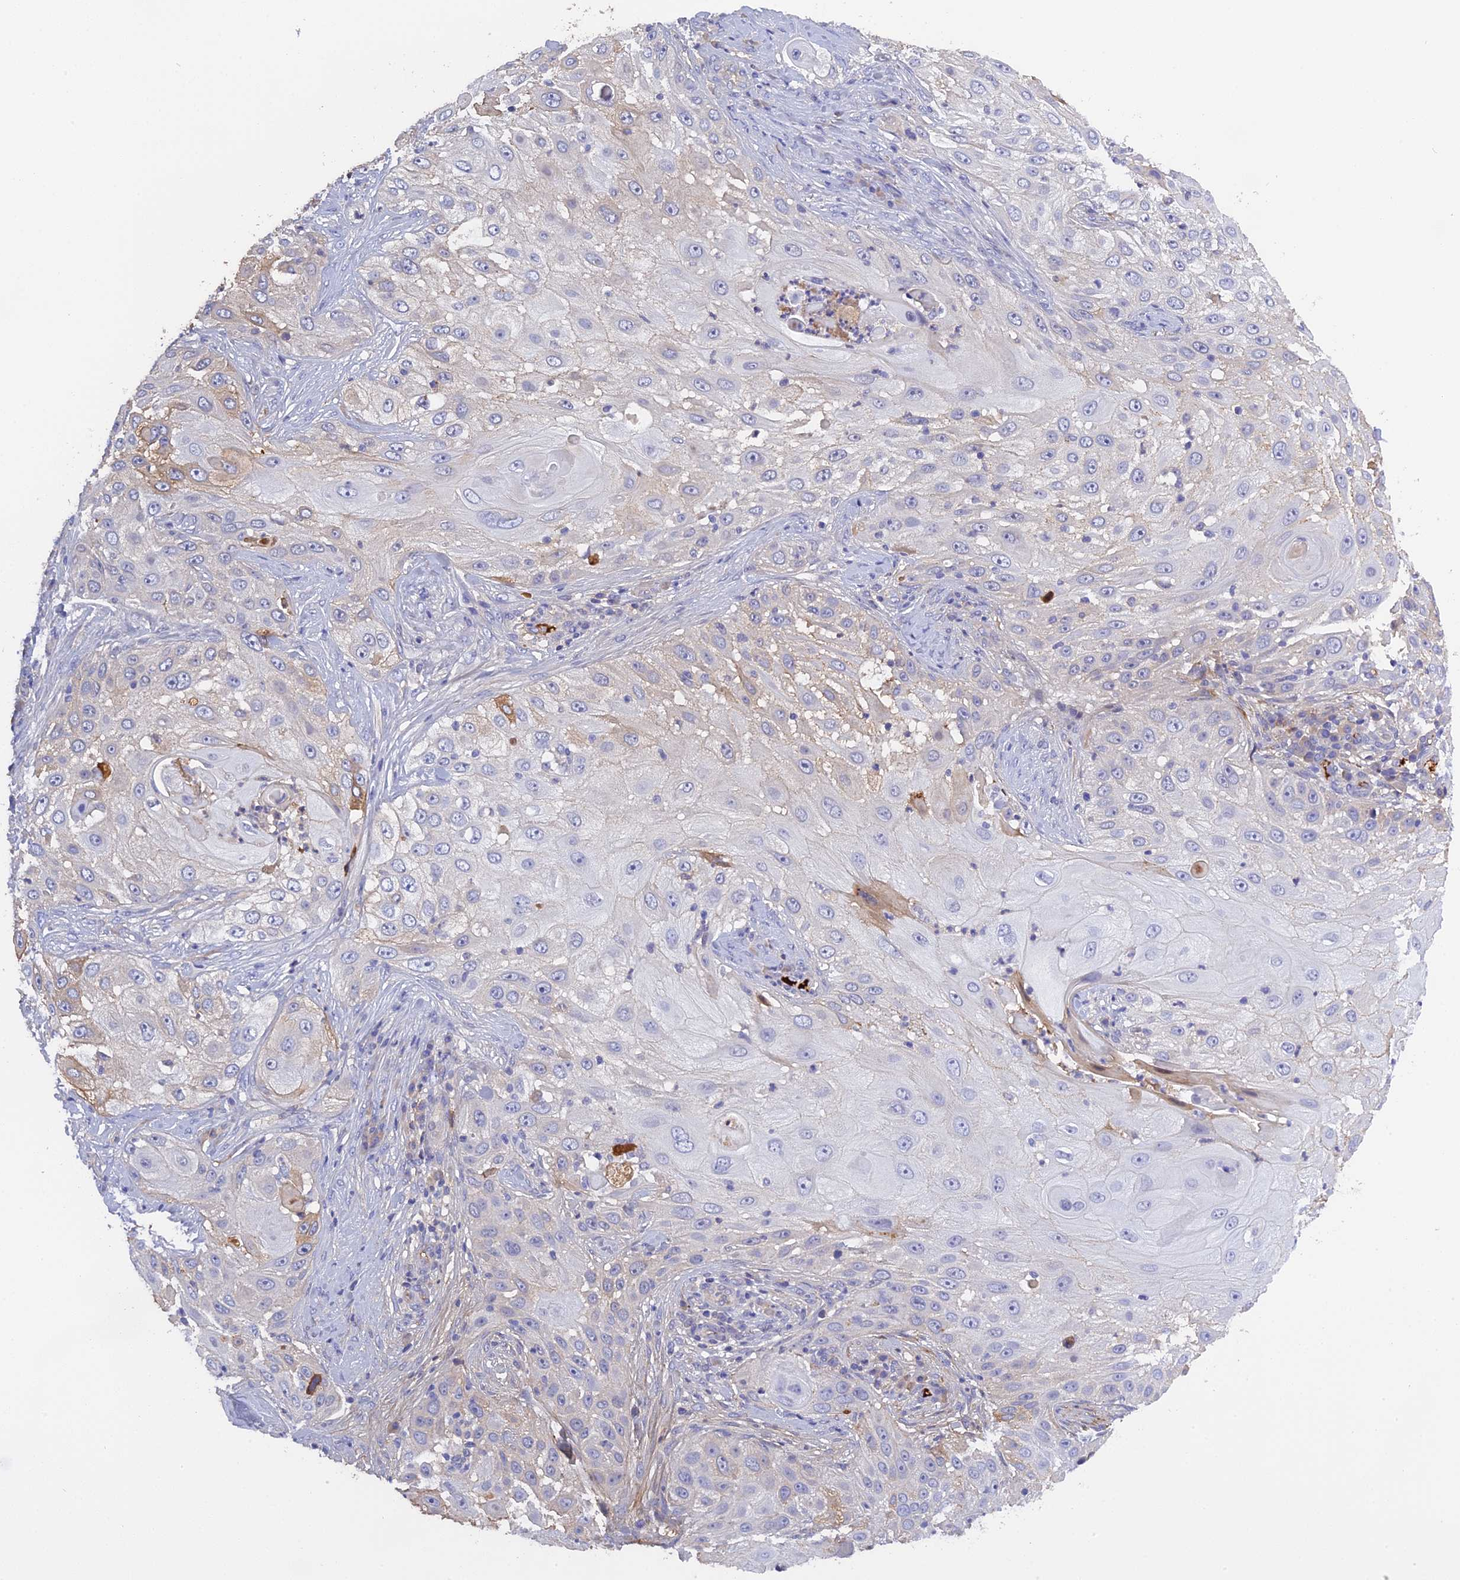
{"staining": {"intensity": "negative", "quantity": "none", "location": "none"}, "tissue": "skin cancer", "cell_type": "Tumor cells", "image_type": "cancer", "snomed": [{"axis": "morphology", "description": "Squamous cell carcinoma, NOS"}, {"axis": "topography", "description": "Skin"}], "caption": "Skin cancer was stained to show a protein in brown. There is no significant positivity in tumor cells. (Immunohistochemistry, brightfield microscopy, high magnification).", "gene": "PZP", "patient": {"sex": "female", "age": 44}}